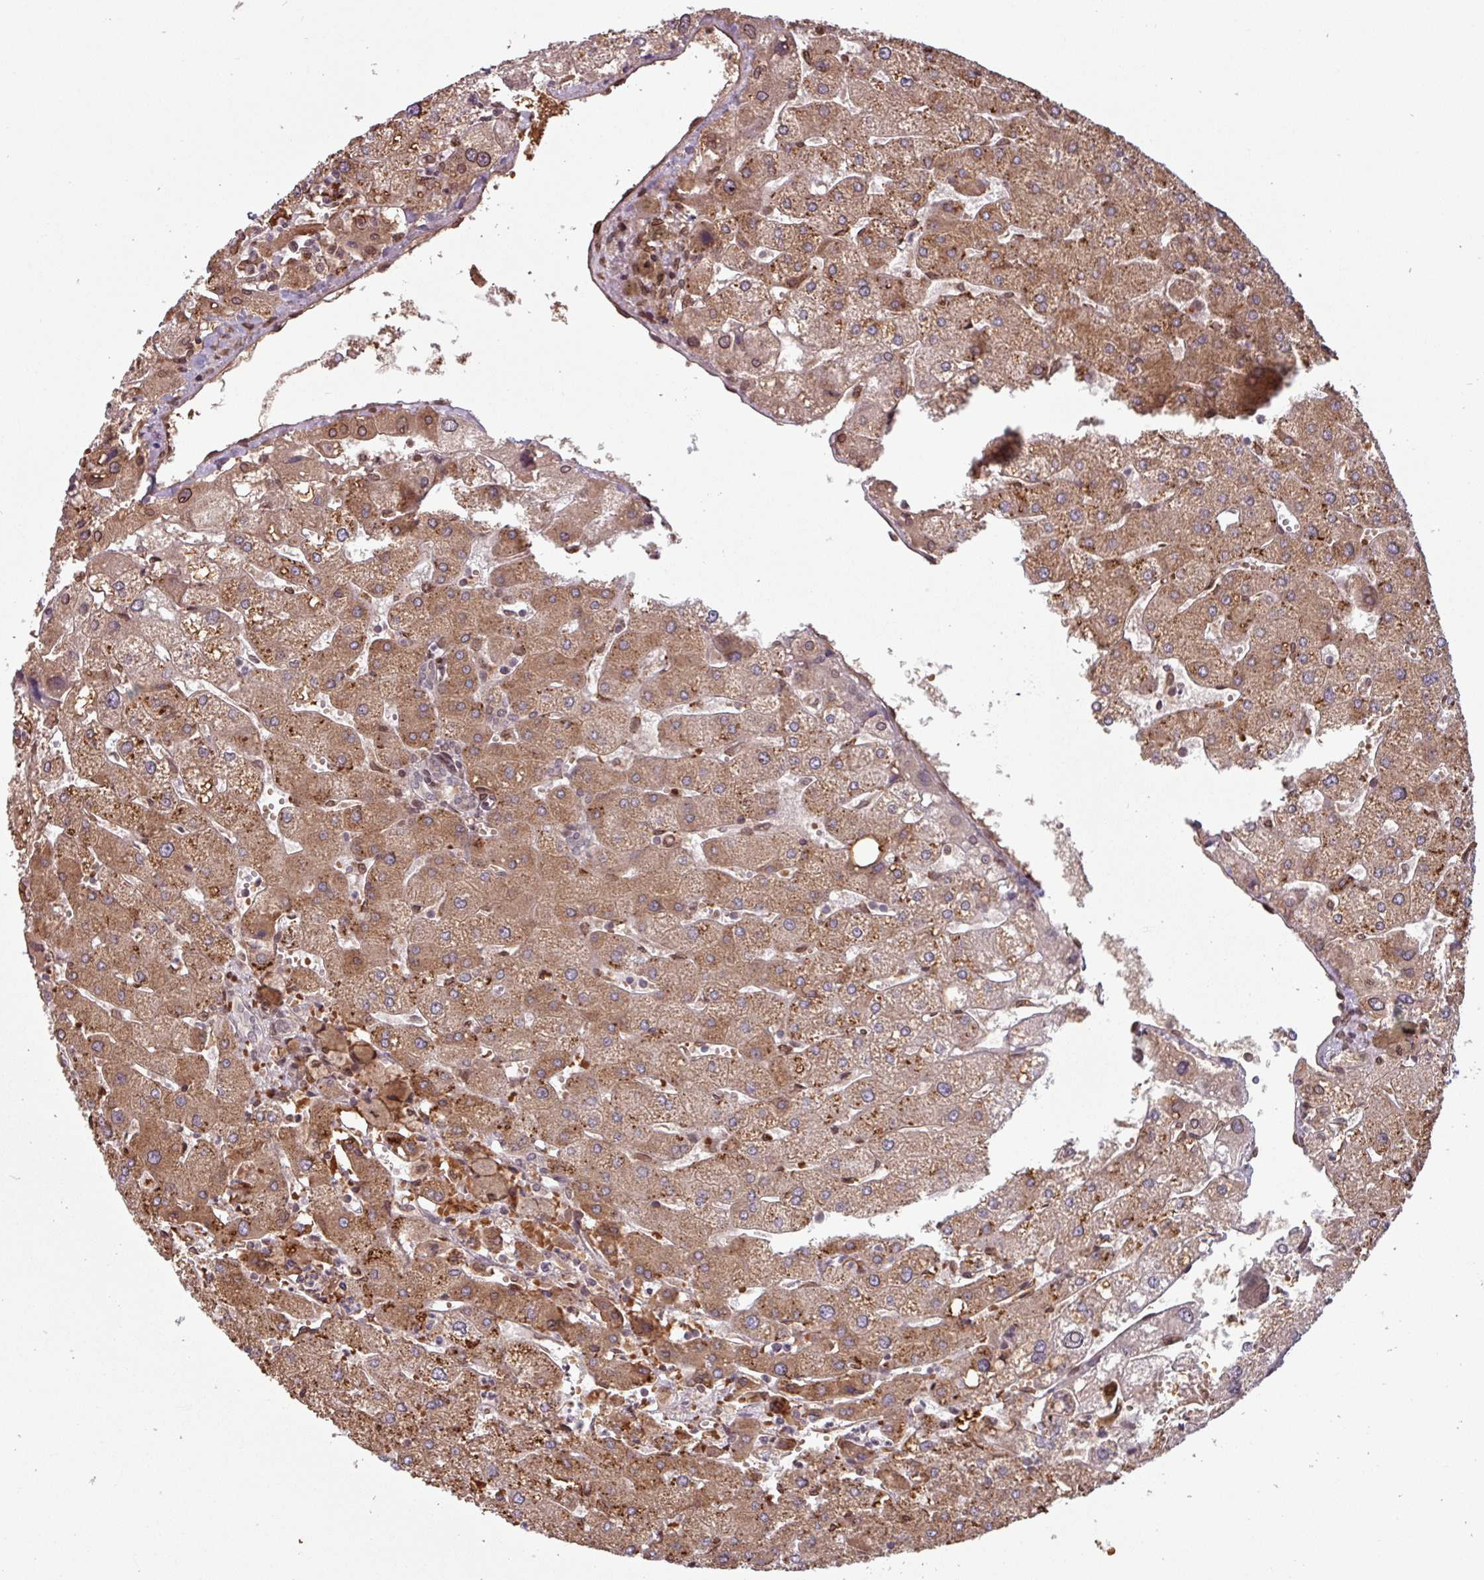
{"staining": {"intensity": "negative", "quantity": "none", "location": "none"}, "tissue": "liver", "cell_type": "Cholangiocytes", "image_type": "normal", "snomed": [{"axis": "morphology", "description": "Normal tissue, NOS"}, {"axis": "topography", "description": "Liver"}], "caption": "Human liver stained for a protein using immunohistochemistry (IHC) displays no positivity in cholangiocytes.", "gene": "RBM4B", "patient": {"sex": "male", "age": 67}}